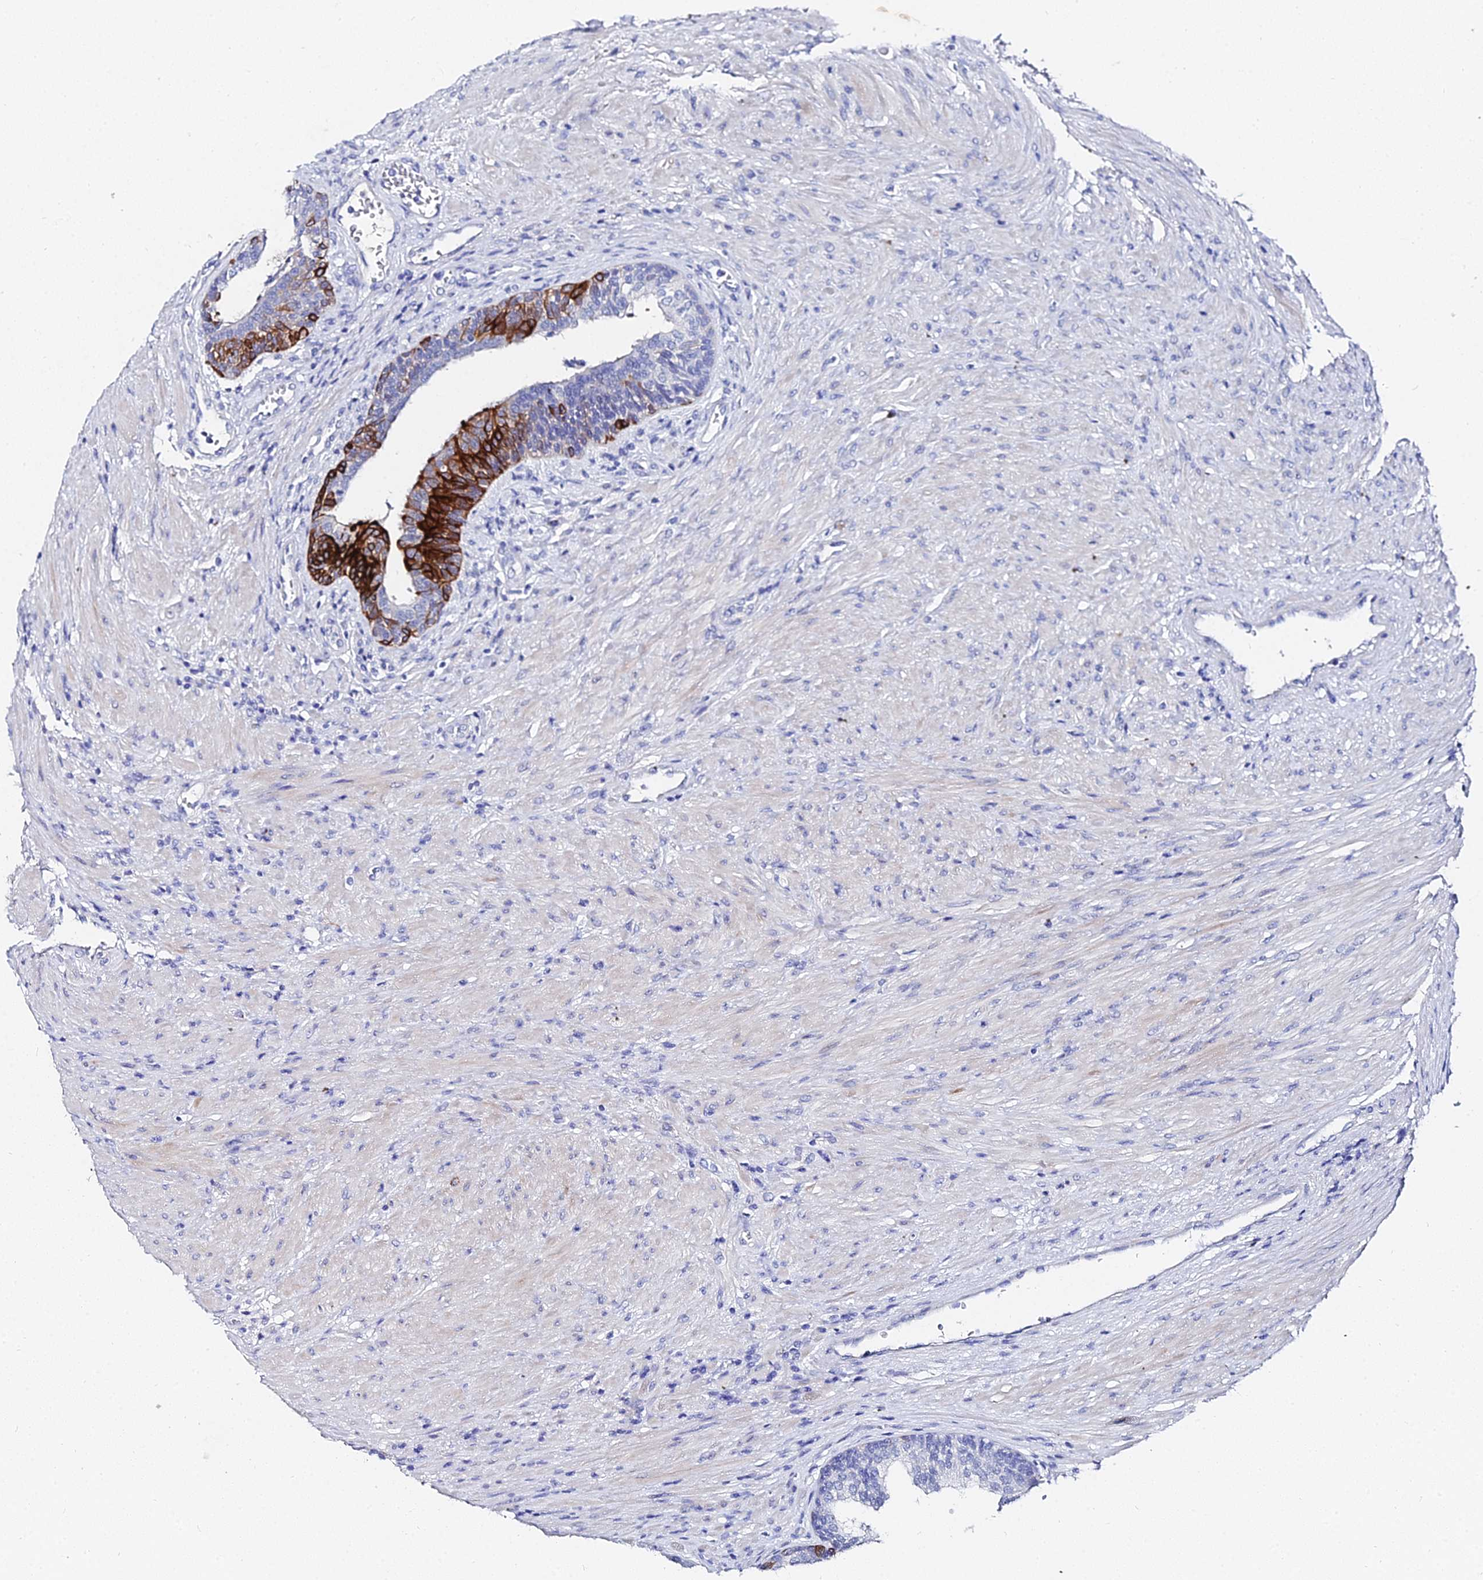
{"staining": {"intensity": "strong", "quantity": "25%-75%", "location": "cytoplasmic/membranous"}, "tissue": "prostate", "cell_type": "Glandular cells", "image_type": "normal", "snomed": [{"axis": "morphology", "description": "Normal tissue, NOS"}, {"axis": "topography", "description": "Prostate"}], "caption": "IHC of benign human prostate exhibits high levels of strong cytoplasmic/membranous expression in about 25%-75% of glandular cells.", "gene": "KRT17", "patient": {"sex": "male", "age": 76}}